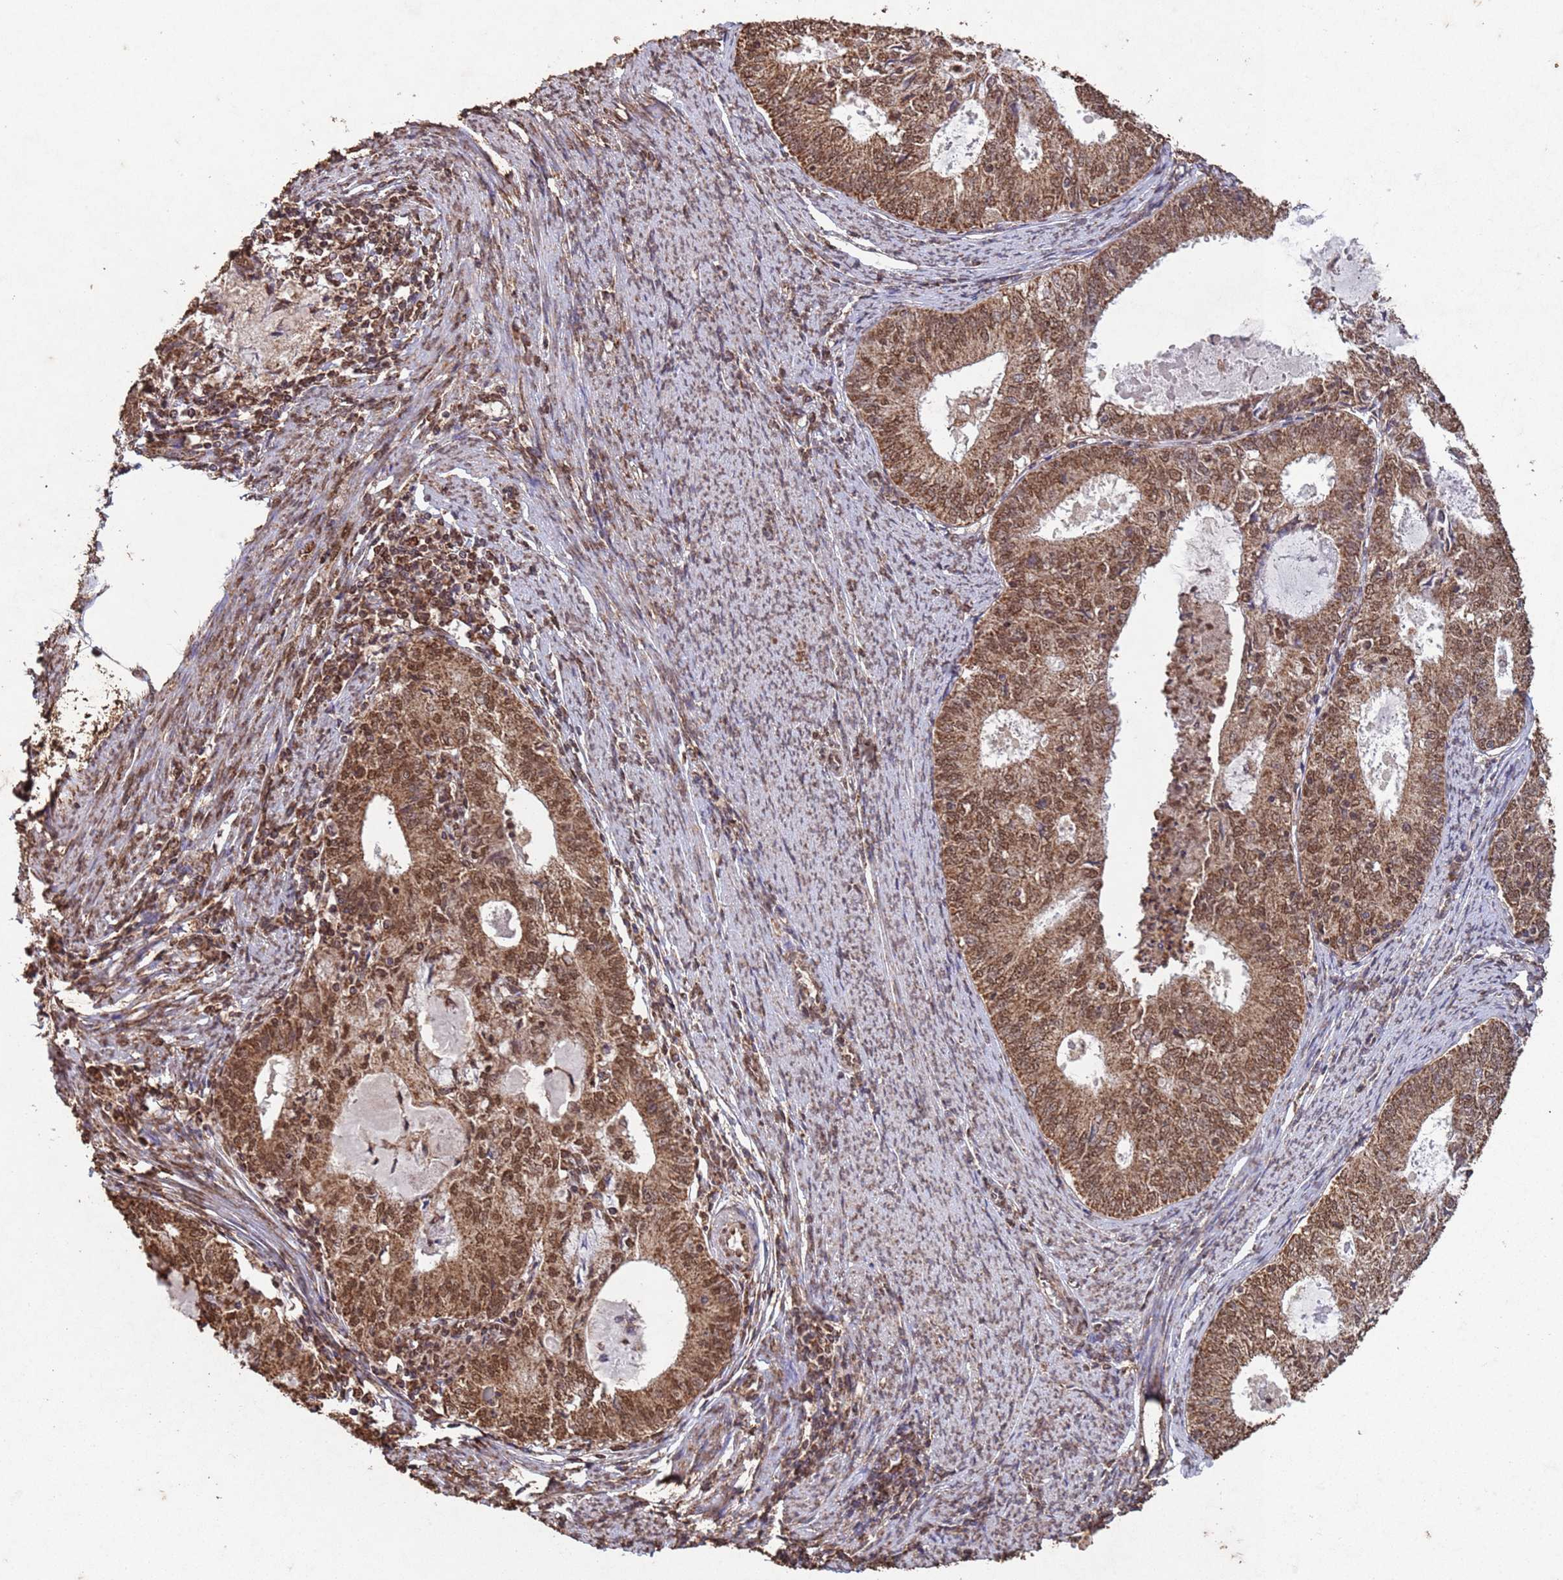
{"staining": {"intensity": "moderate", "quantity": ">75%", "location": "cytoplasmic/membranous,nuclear"}, "tissue": "endometrial cancer", "cell_type": "Tumor cells", "image_type": "cancer", "snomed": [{"axis": "morphology", "description": "Adenocarcinoma, NOS"}, {"axis": "topography", "description": "Endometrium"}], "caption": "Human endometrial cancer (adenocarcinoma) stained with a protein marker displays moderate staining in tumor cells.", "gene": "HDAC10", "patient": {"sex": "female", "age": 57}}